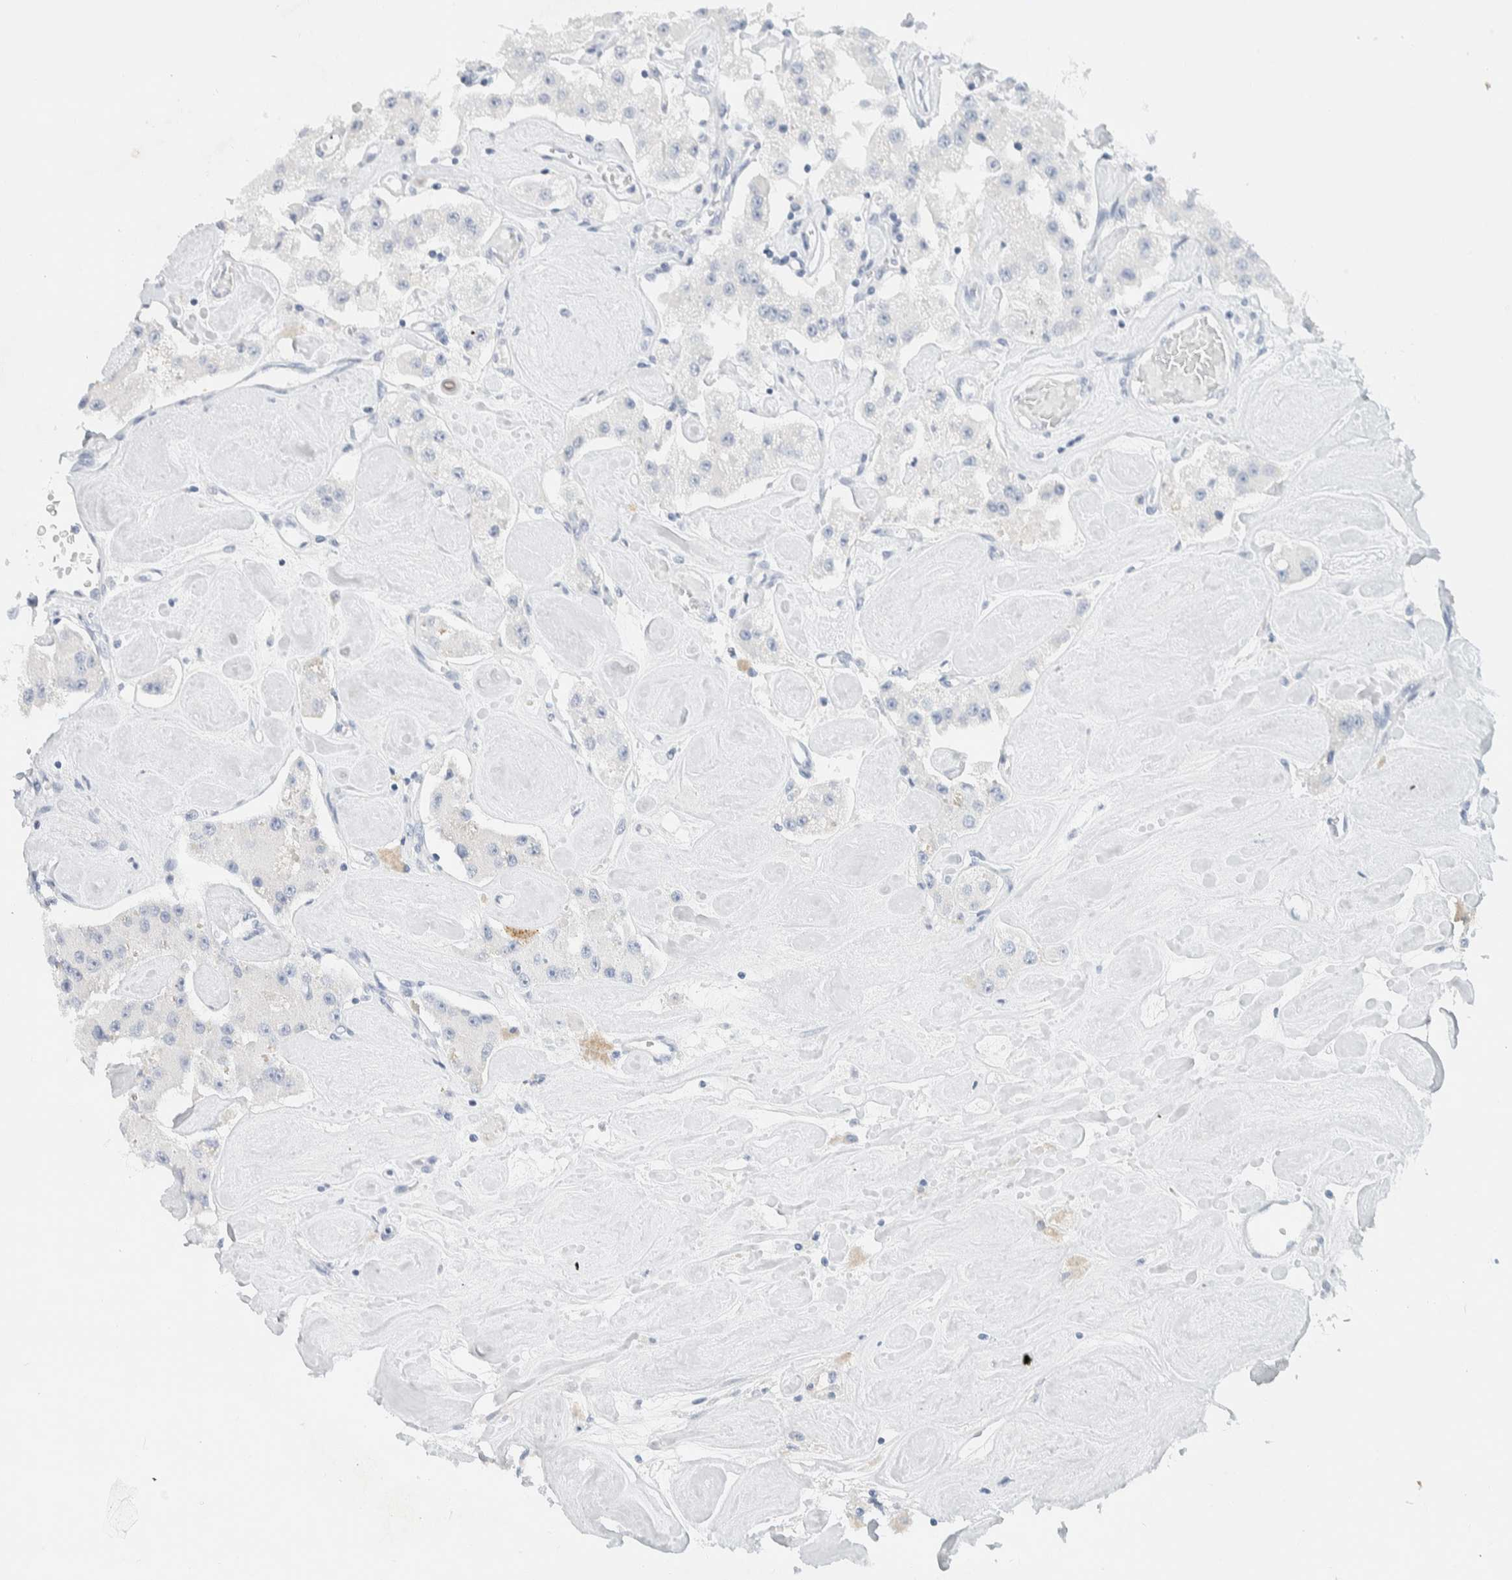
{"staining": {"intensity": "negative", "quantity": "none", "location": "none"}, "tissue": "carcinoid", "cell_type": "Tumor cells", "image_type": "cancer", "snomed": [{"axis": "morphology", "description": "Carcinoid, malignant, NOS"}, {"axis": "topography", "description": "Pancreas"}], "caption": "Human carcinoid stained for a protein using IHC displays no staining in tumor cells.", "gene": "ALOX12B", "patient": {"sex": "male", "age": 41}}